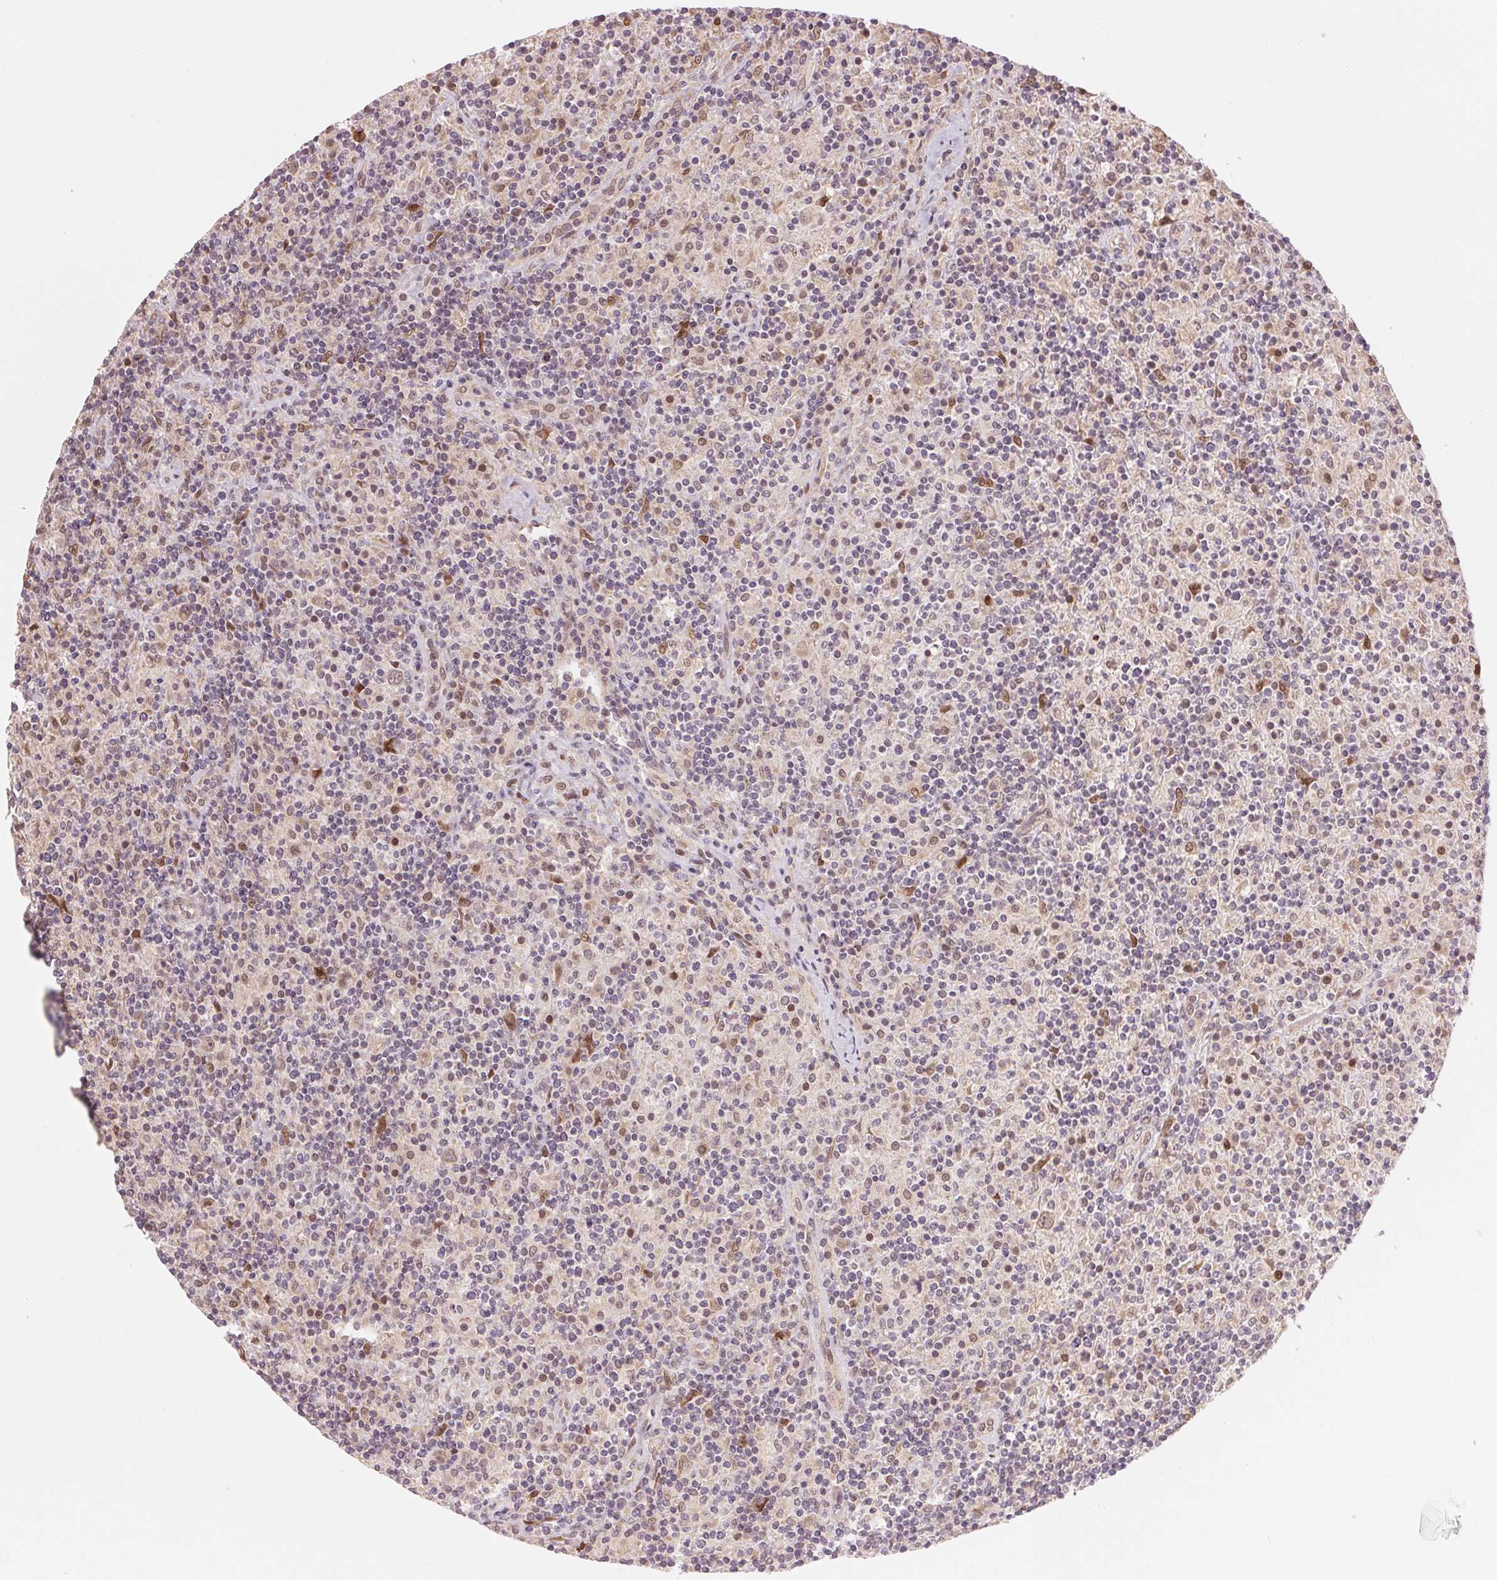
{"staining": {"intensity": "weak", "quantity": "<25%", "location": "nuclear"}, "tissue": "lymphoma", "cell_type": "Tumor cells", "image_type": "cancer", "snomed": [{"axis": "morphology", "description": "Hodgkin's disease, NOS"}, {"axis": "topography", "description": "Lymph node"}], "caption": "Hodgkin's disease was stained to show a protein in brown. There is no significant positivity in tumor cells. The staining is performed using DAB (3,3'-diaminobenzidine) brown chromogen with nuclei counter-stained in using hematoxylin.", "gene": "ERI3", "patient": {"sex": "male", "age": 70}}